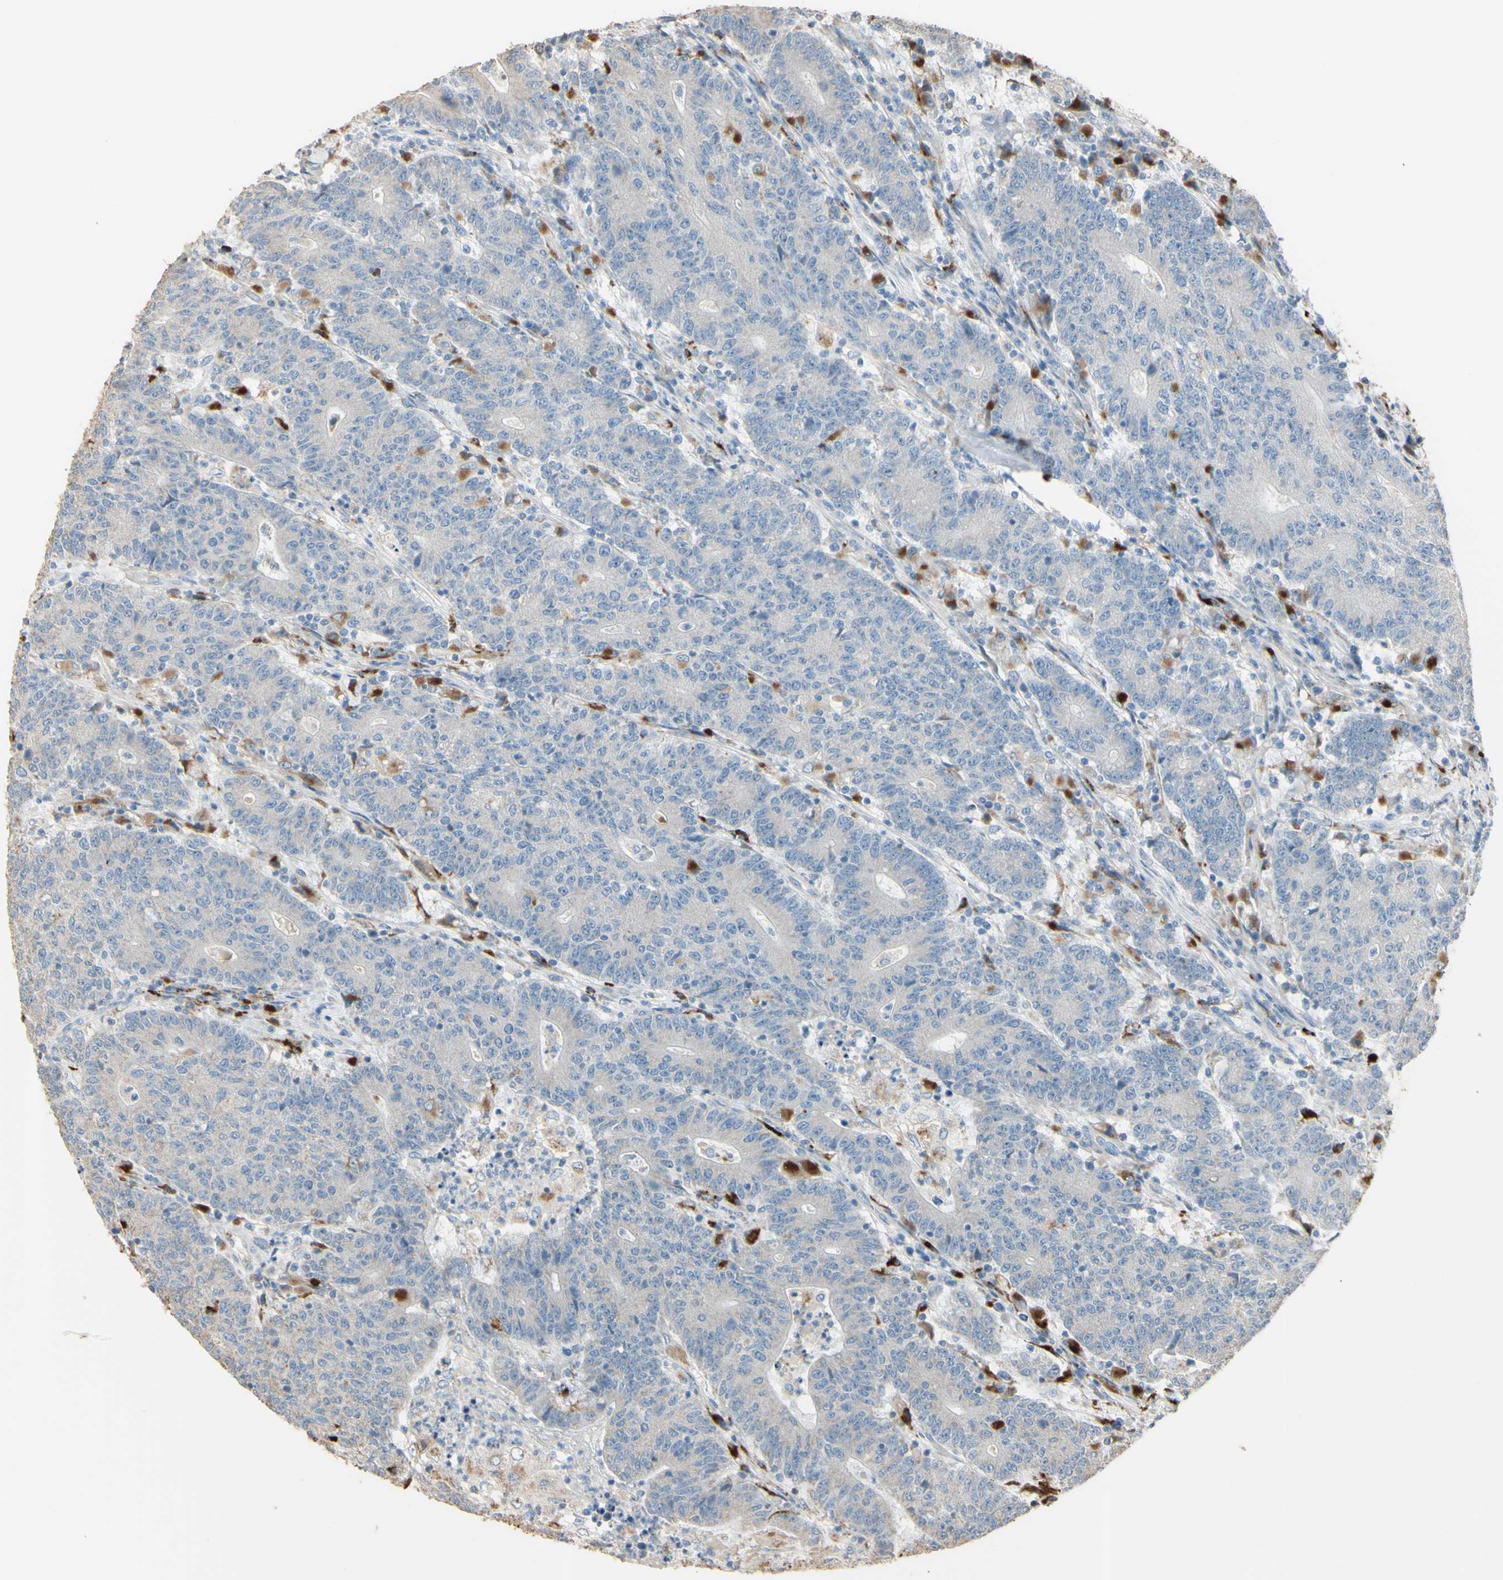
{"staining": {"intensity": "weak", "quantity": ">75%", "location": "cytoplasmic/membranous"}, "tissue": "colorectal cancer", "cell_type": "Tumor cells", "image_type": "cancer", "snomed": [{"axis": "morphology", "description": "Normal tissue, NOS"}, {"axis": "morphology", "description": "Adenocarcinoma, NOS"}, {"axis": "topography", "description": "Colon"}], "caption": "A low amount of weak cytoplasmic/membranous positivity is seen in approximately >75% of tumor cells in colorectal cancer (adenocarcinoma) tissue.", "gene": "ANGPTL1", "patient": {"sex": "female", "age": 75}}